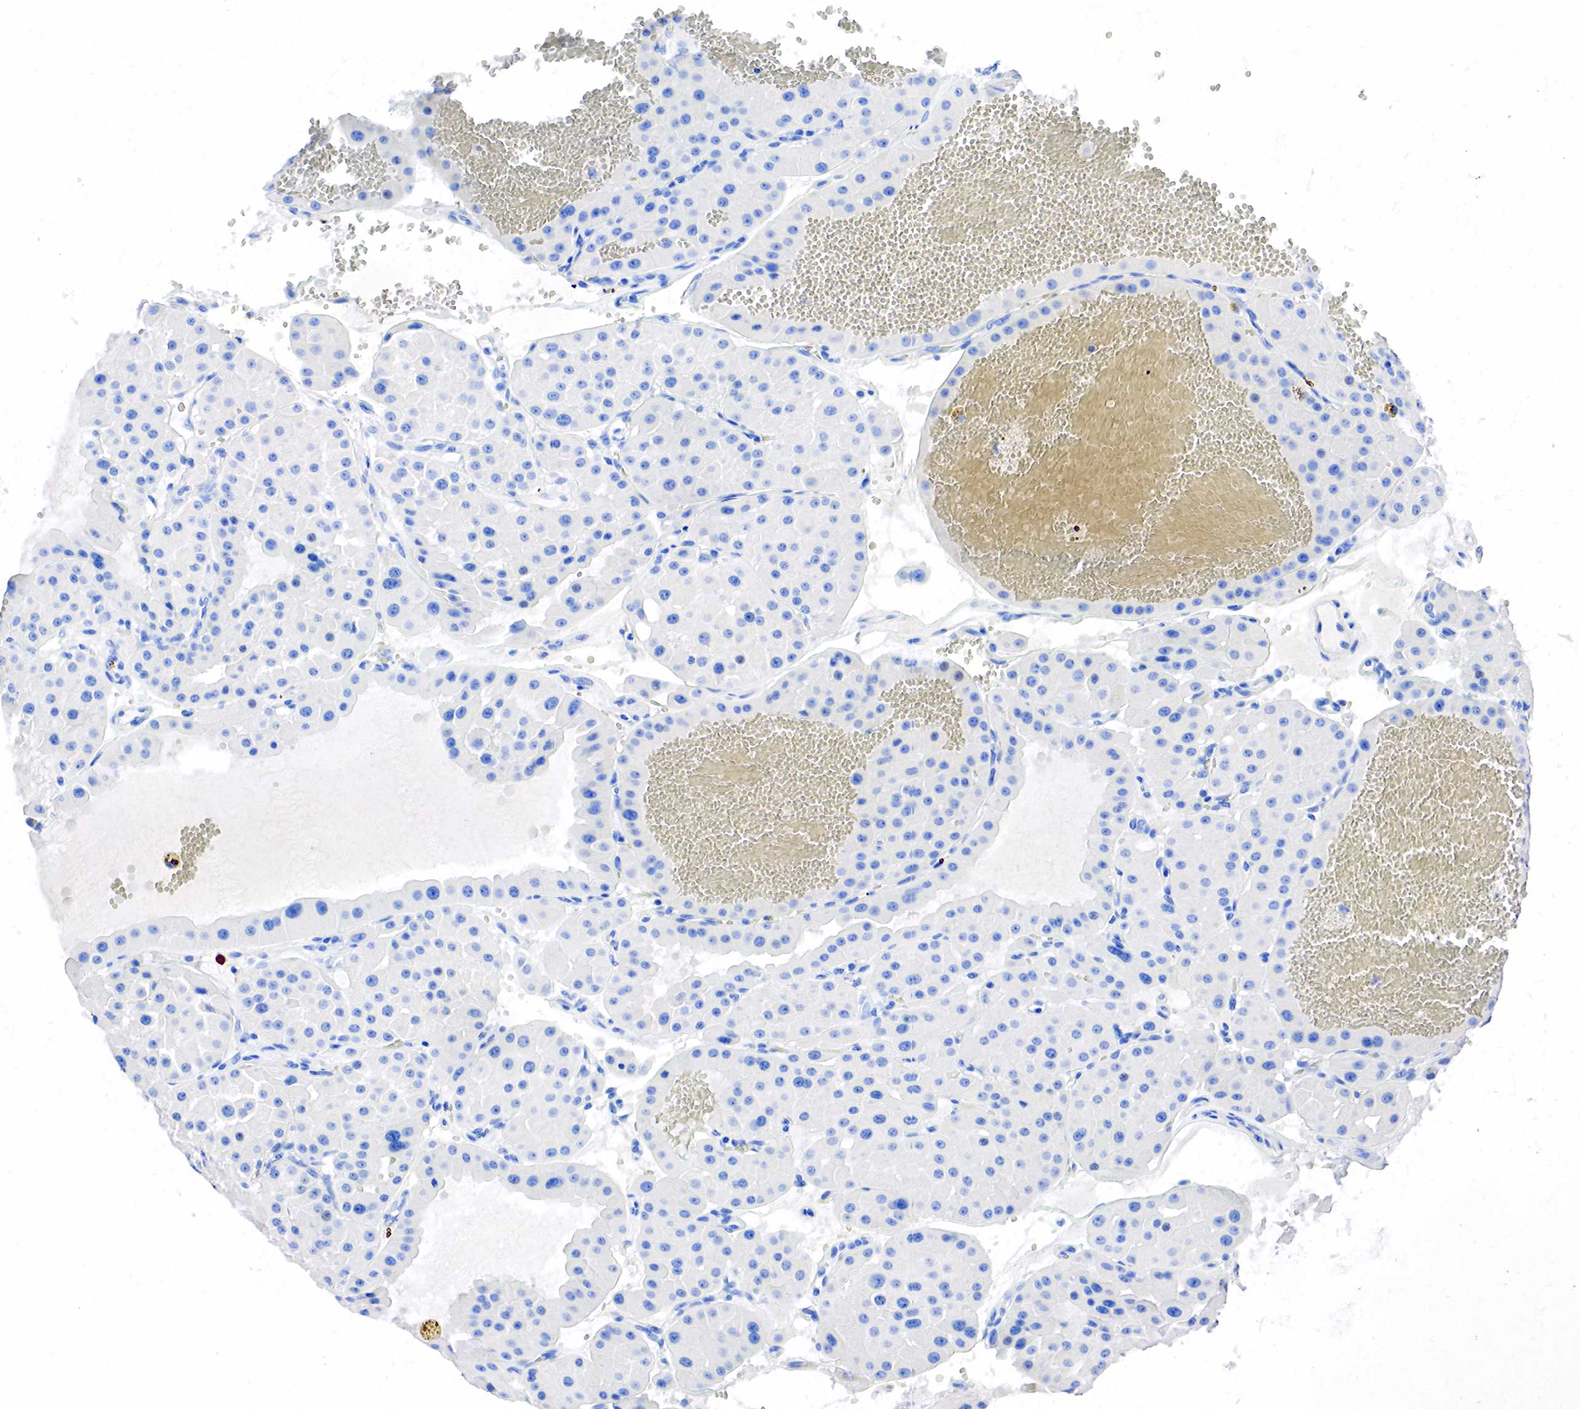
{"staining": {"intensity": "negative", "quantity": "none", "location": "none"}, "tissue": "renal cancer", "cell_type": "Tumor cells", "image_type": "cancer", "snomed": [{"axis": "morphology", "description": "Adenocarcinoma, uncertain malignant potential"}, {"axis": "topography", "description": "Kidney"}], "caption": "An immunohistochemistry histopathology image of renal cancer is shown. There is no staining in tumor cells of renal cancer.", "gene": "SST", "patient": {"sex": "male", "age": 63}}